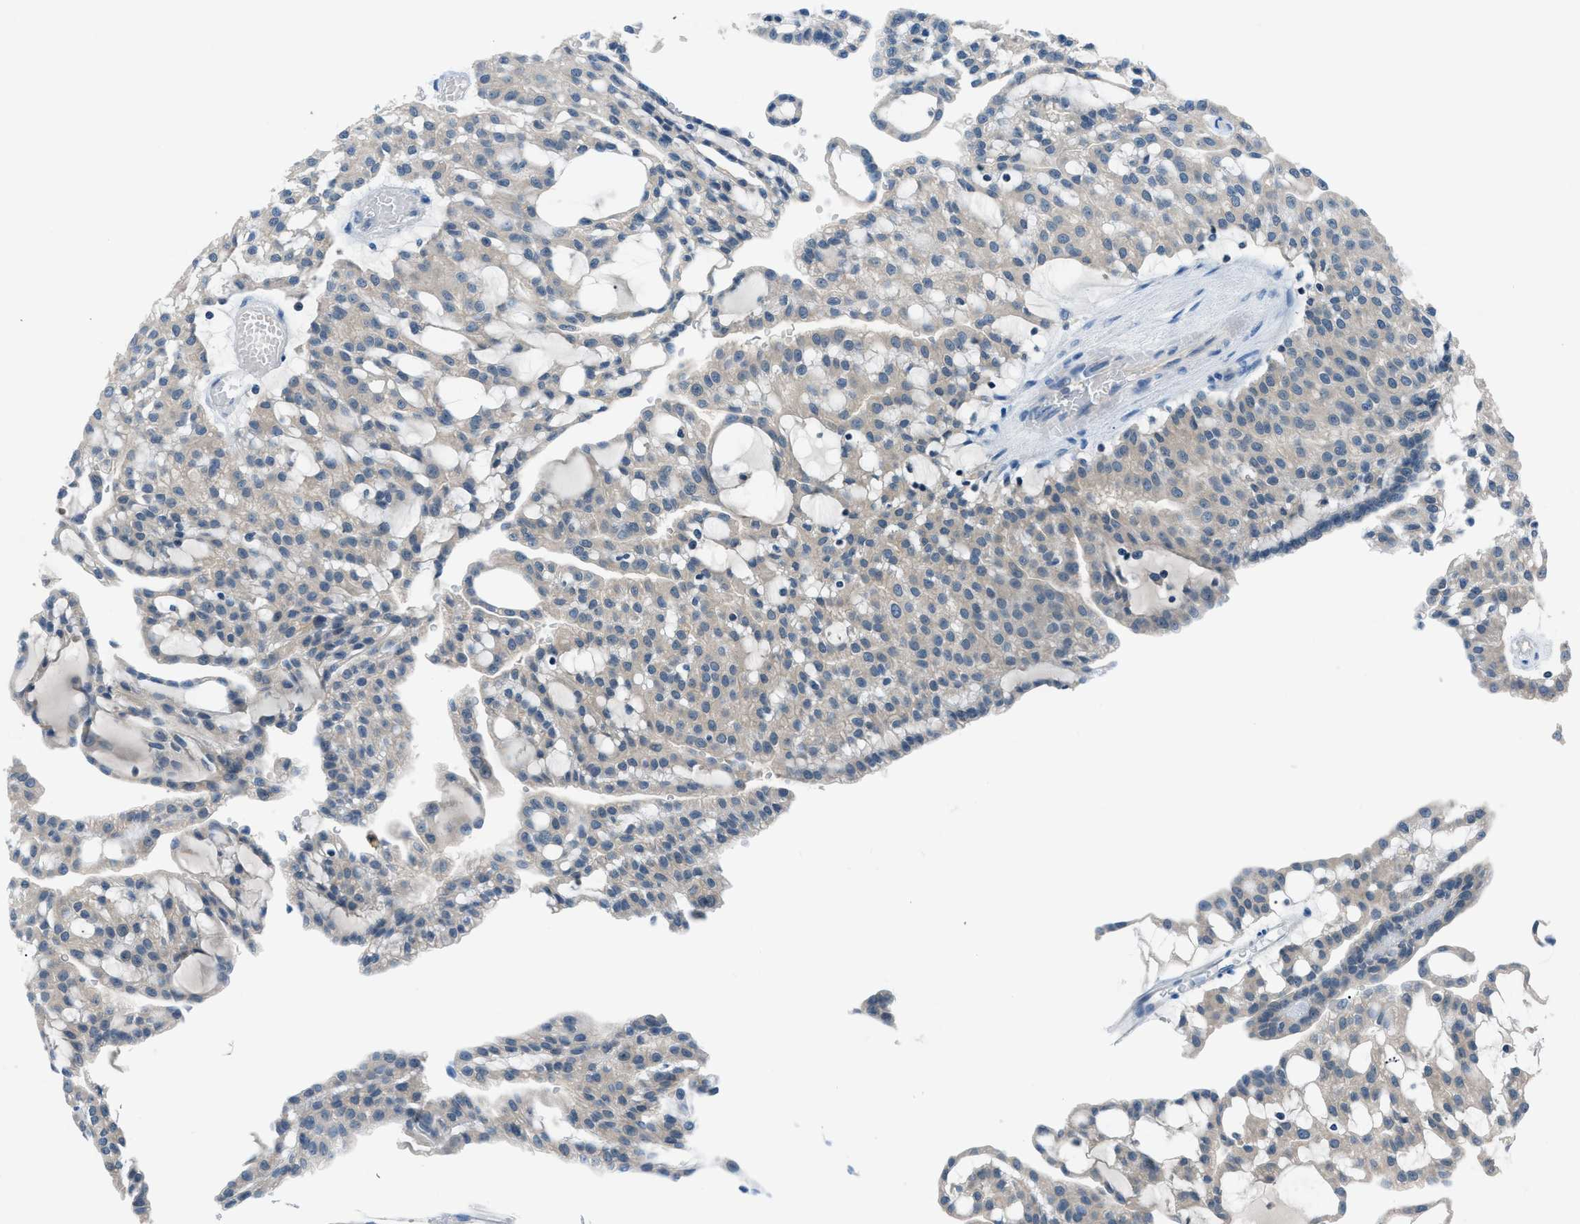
{"staining": {"intensity": "negative", "quantity": "none", "location": "none"}, "tissue": "renal cancer", "cell_type": "Tumor cells", "image_type": "cancer", "snomed": [{"axis": "morphology", "description": "Adenocarcinoma, NOS"}, {"axis": "topography", "description": "Kidney"}], "caption": "Renal adenocarcinoma stained for a protein using IHC exhibits no staining tumor cells.", "gene": "ACP1", "patient": {"sex": "male", "age": 63}}